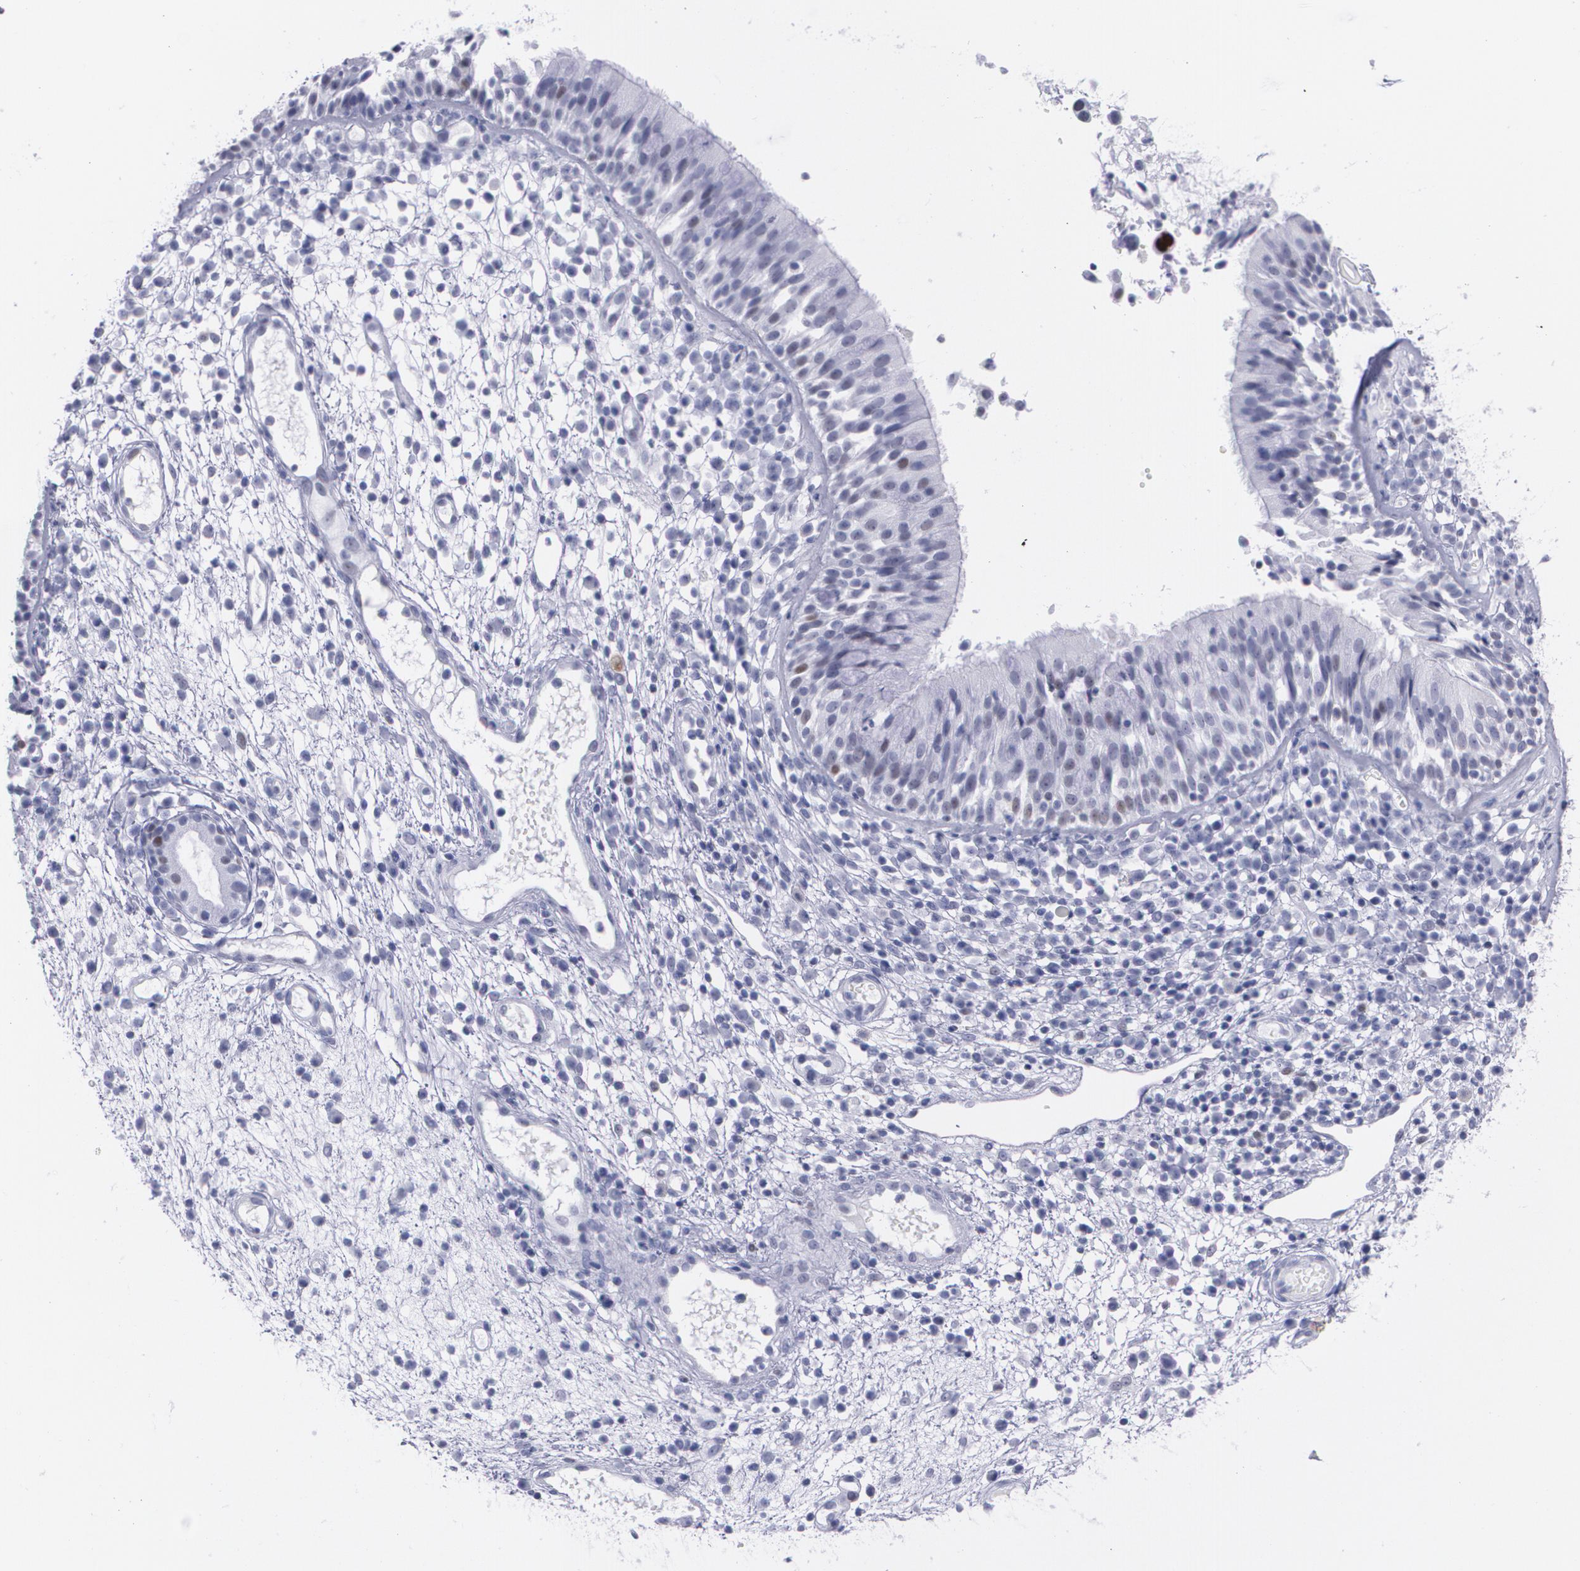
{"staining": {"intensity": "weak", "quantity": "<25%", "location": "nuclear"}, "tissue": "nasopharynx", "cell_type": "Respiratory epithelial cells", "image_type": "normal", "snomed": [{"axis": "morphology", "description": "Normal tissue, NOS"}, {"axis": "morphology", "description": "Inflammation, NOS"}, {"axis": "morphology", "description": "Malignant melanoma, Metastatic site"}, {"axis": "topography", "description": "Nasopharynx"}], "caption": "This is a photomicrograph of immunohistochemistry staining of unremarkable nasopharynx, which shows no staining in respiratory epithelial cells. The staining is performed using DAB (3,3'-diaminobenzidine) brown chromogen with nuclei counter-stained in using hematoxylin.", "gene": "TP53", "patient": {"sex": "female", "age": 55}}